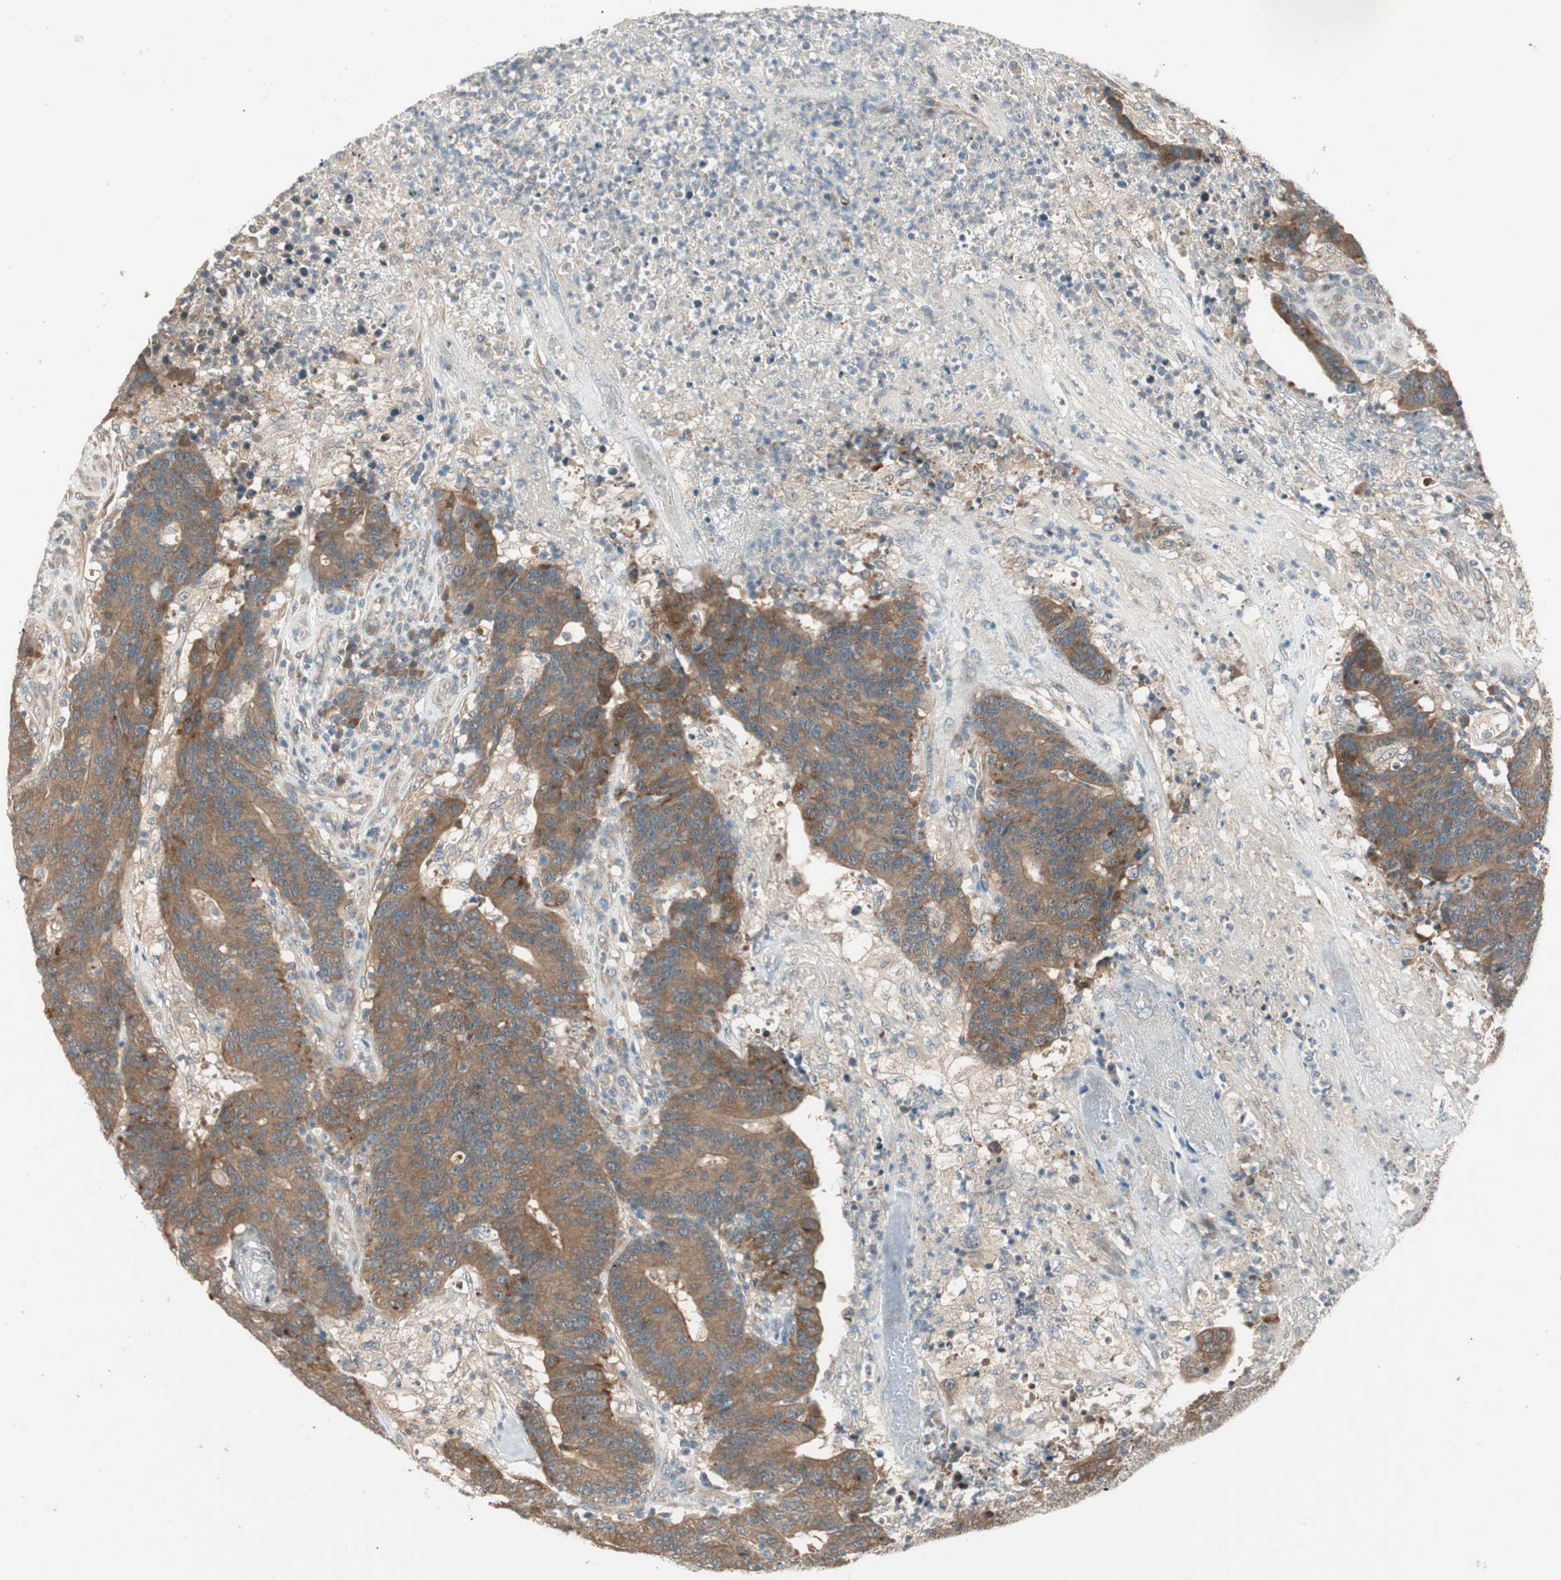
{"staining": {"intensity": "moderate", "quantity": ">75%", "location": "cytoplasmic/membranous"}, "tissue": "colorectal cancer", "cell_type": "Tumor cells", "image_type": "cancer", "snomed": [{"axis": "morphology", "description": "Normal tissue, NOS"}, {"axis": "morphology", "description": "Adenocarcinoma, NOS"}, {"axis": "topography", "description": "Colon"}], "caption": "Colorectal cancer (adenocarcinoma) was stained to show a protein in brown. There is medium levels of moderate cytoplasmic/membranous expression in about >75% of tumor cells.", "gene": "NCLN", "patient": {"sex": "female", "age": 75}}